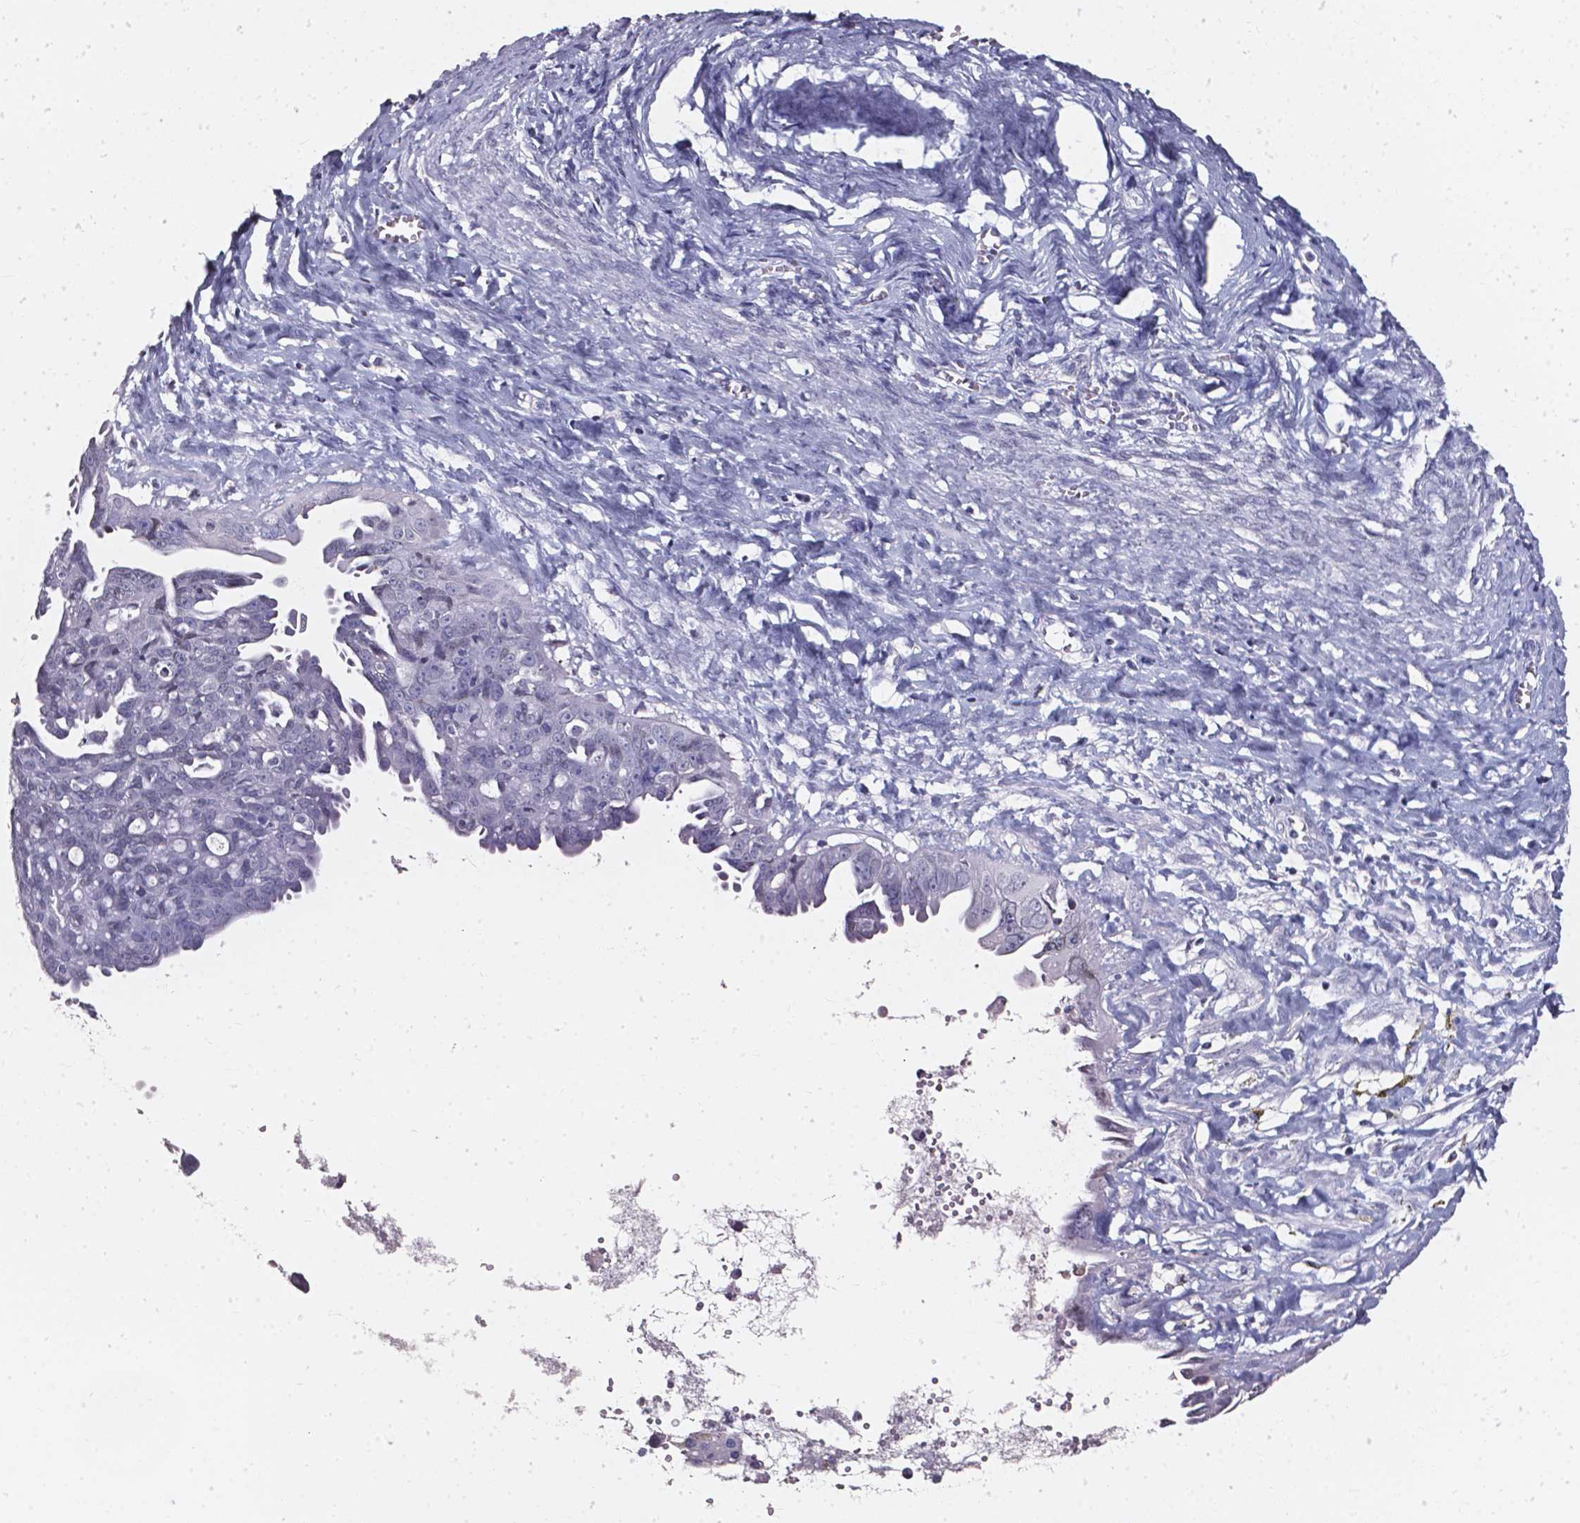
{"staining": {"intensity": "negative", "quantity": "none", "location": "none"}, "tissue": "ovarian cancer", "cell_type": "Tumor cells", "image_type": "cancer", "snomed": [{"axis": "morphology", "description": "Carcinoma, endometroid"}, {"axis": "topography", "description": "Ovary"}], "caption": "IHC of human ovarian cancer (endometroid carcinoma) exhibits no positivity in tumor cells.", "gene": "AKR1B10", "patient": {"sex": "female", "age": 70}}